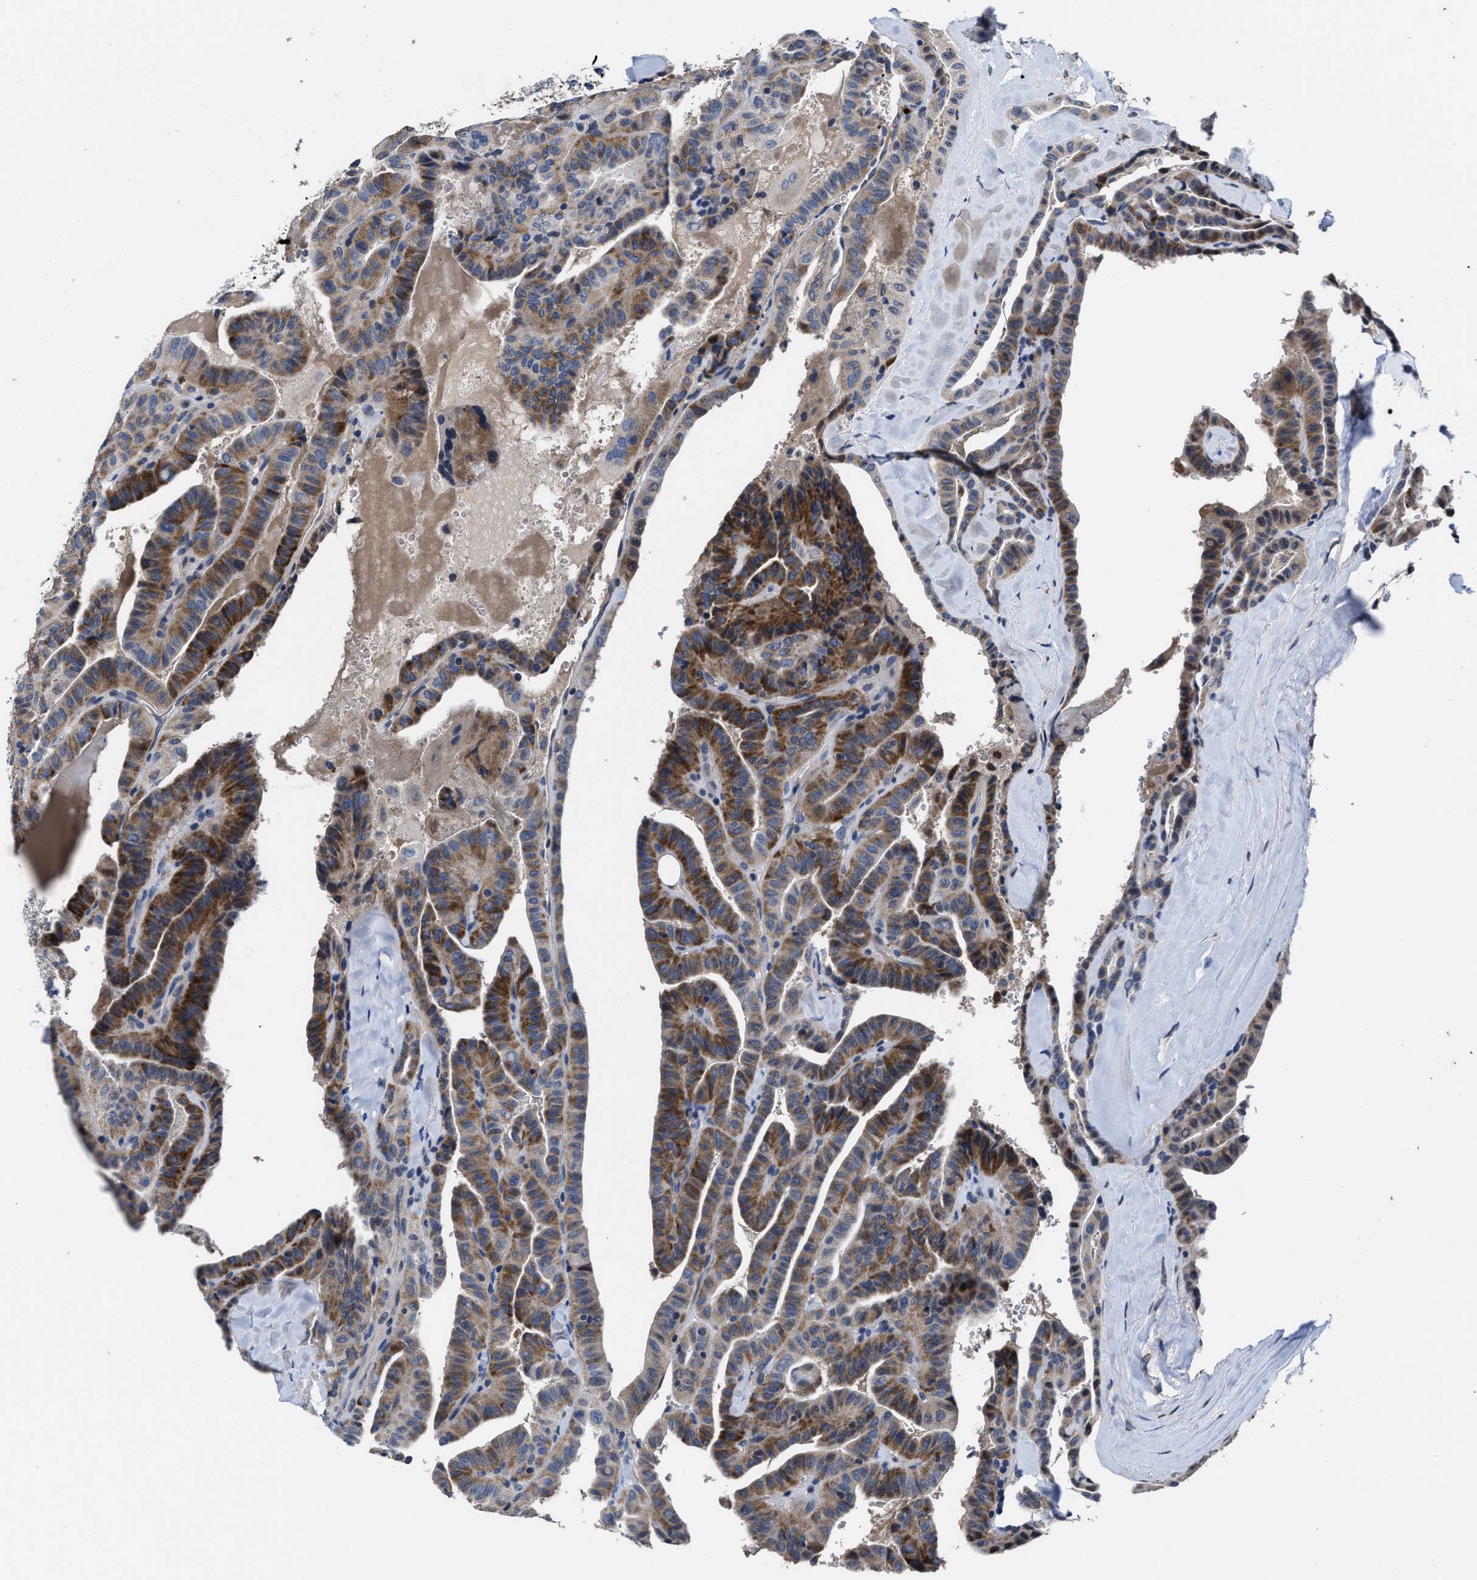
{"staining": {"intensity": "moderate", "quantity": ">75%", "location": "cytoplasmic/membranous"}, "tissue": "thyroid cancer", "cell_type": "Tumor cells", "image_type": "cancer", "snomed": [{"axis": "morphology", "description": "Papillary adenocarcinoma, NOS"}, {"axis": "topography", "description": "Thyroid gland"}], "caption": "Immunohistochemical staining of thyroid cancer demonstrates medium levels of moderate cytoplasmic/membranous staining in approximately >75% of tumor cells. The protein of interest is stained brown, and the nuclei are stained in blue (DAB (3,3'-diaminobenzidine) IHC with brightfield microscopy, high magnification).", "gene": "CACNA1D", "patient": {"sex": "male", "age": 77}}